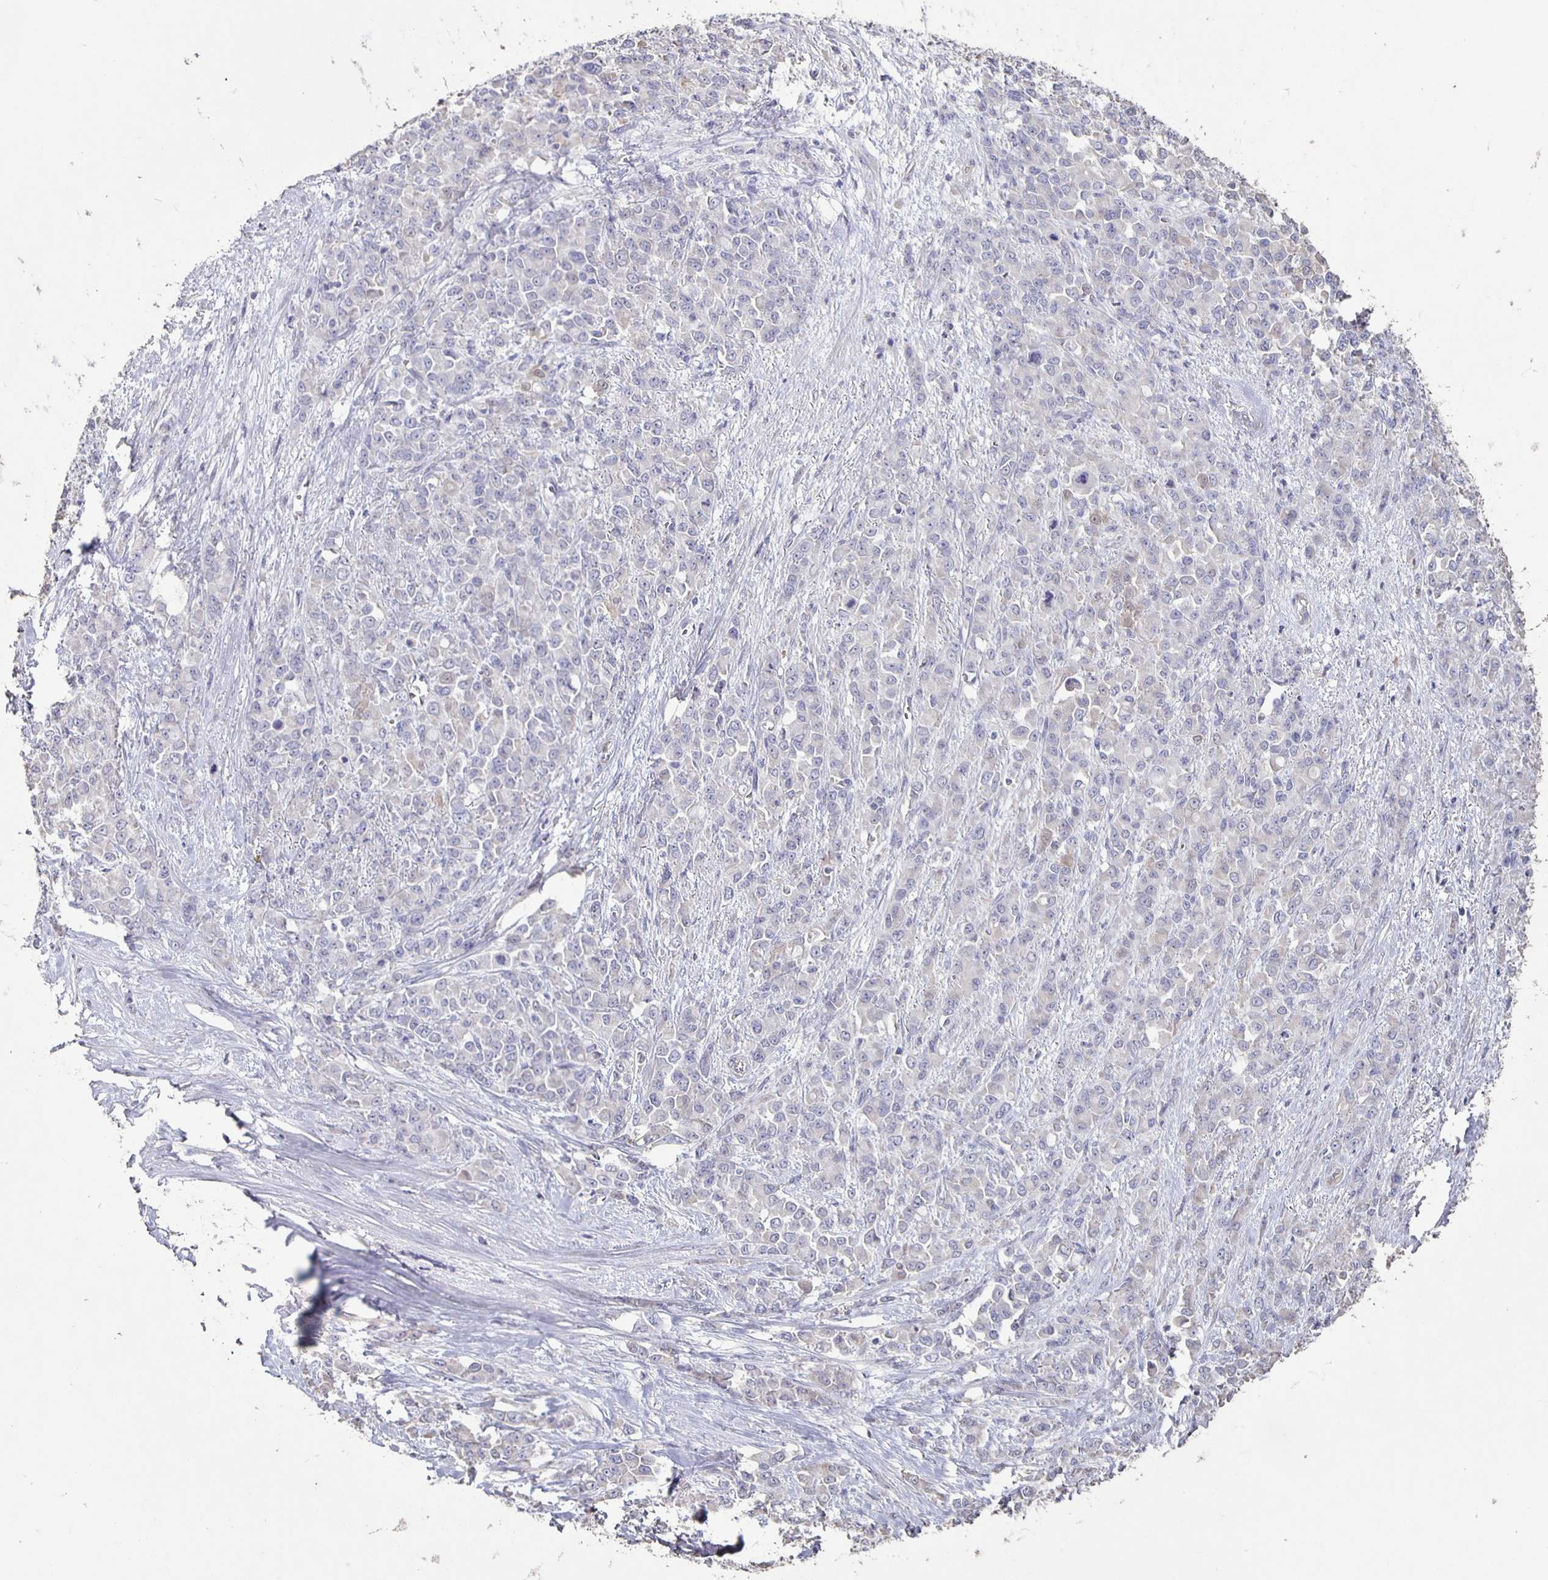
{"staining": {"intensity": "negative", "quantity": "none", "location": "none"}, "tissue": "stomach cancer", "cell_type": "Tumor cells", "image_type": "cancer", "snomed": [{"axis": "morphology", "description": "Adenocarcinoma, NOS"}, {"axis": "topography", "description": "Stomach"}], "caption": "Immunohistochemical staining of human adenocarcinoma (stomach) reveals no significant staining in tumor cells. The staining was performed using DAB to visualize the protein expression in brown, while the nuclei were stained in blue with hematoxylin (Magnification: 20x).", "gene": "CARNS1", "patient": {"sex": "female", "age": 76}}